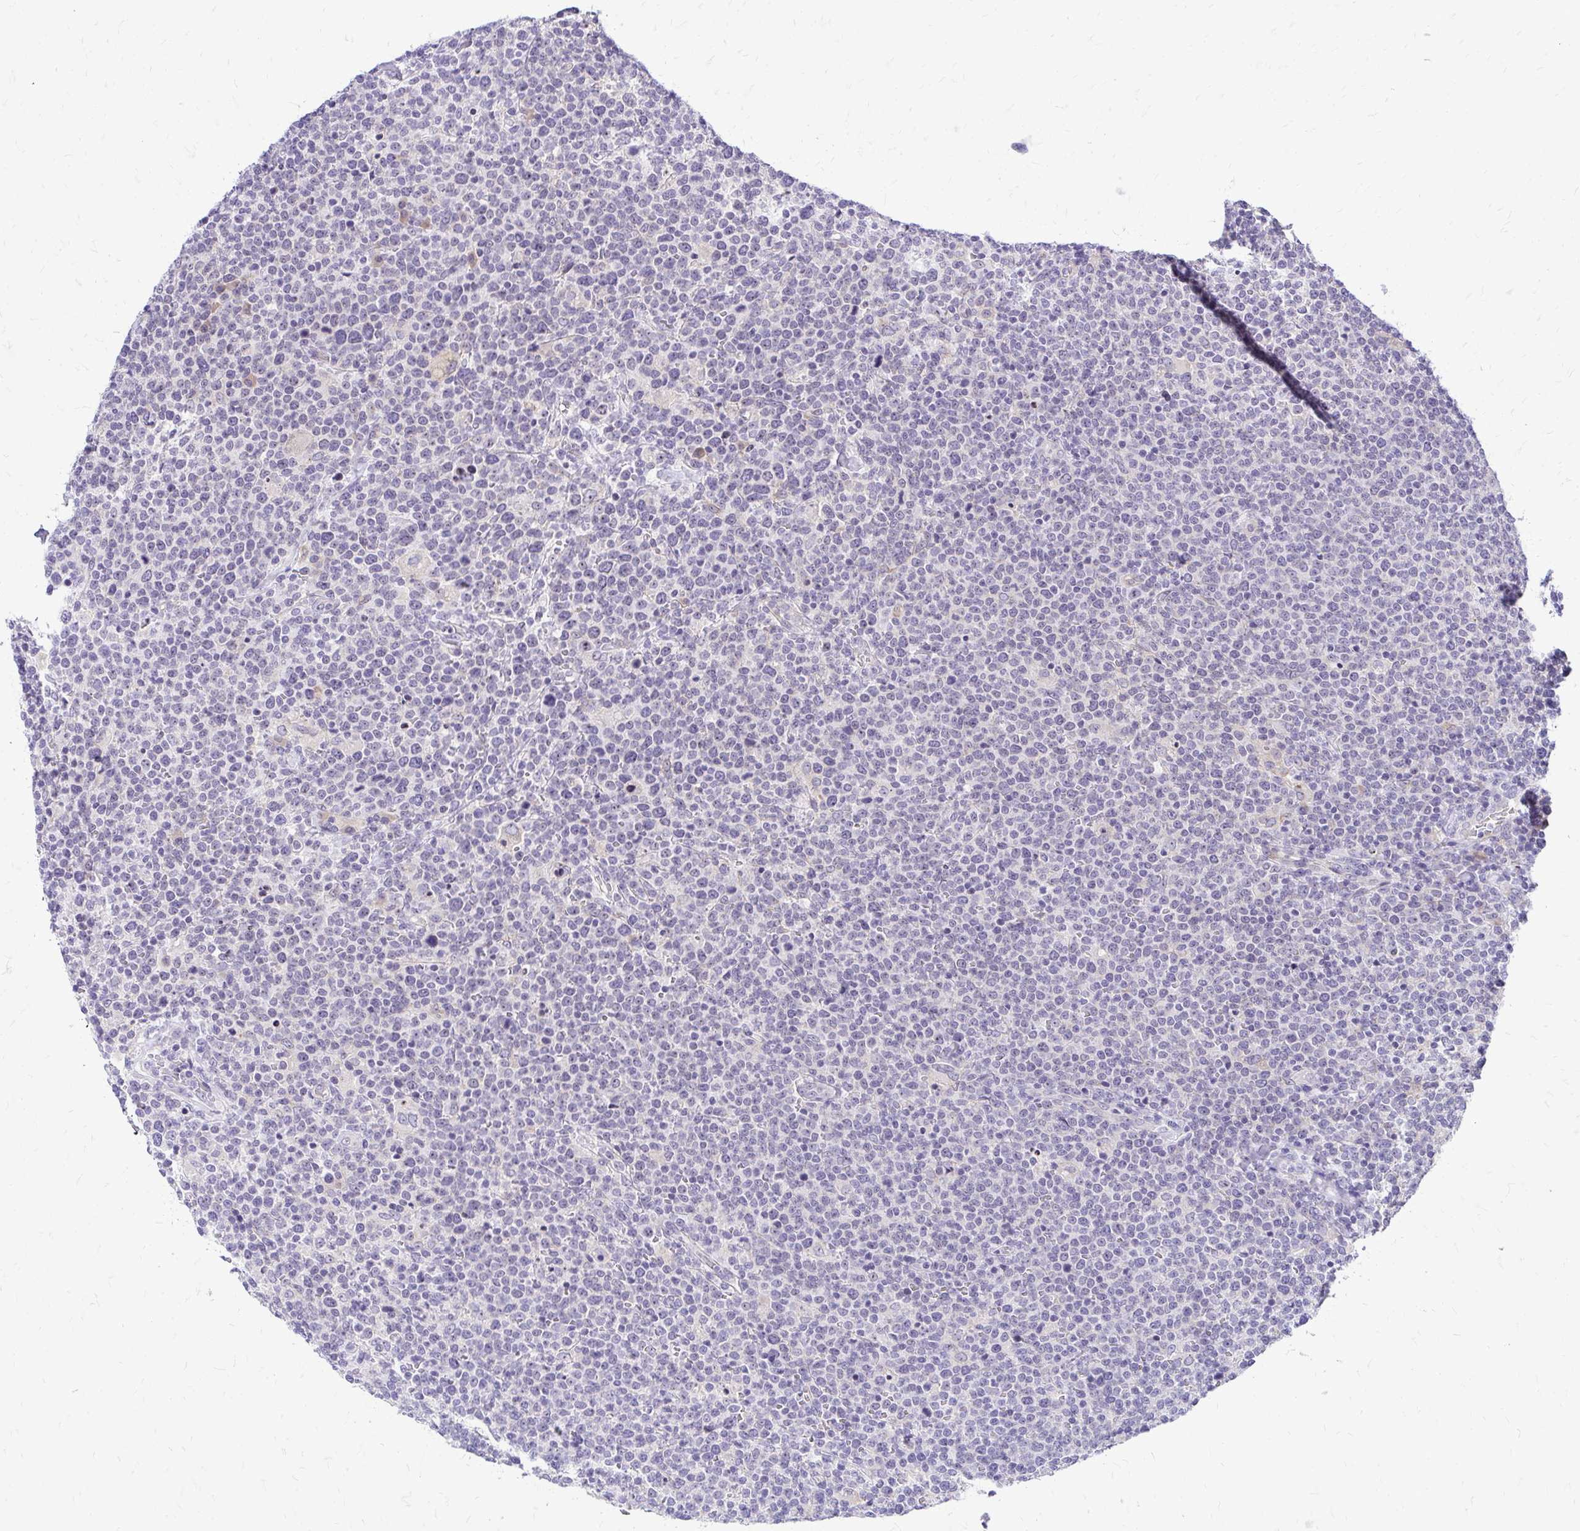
{"staining": {"intensity": "negative", "quantity": "none", "location": "none"}, "tissue": "lymphoma", "cell_type": "Tumor cells", "image_type": "cancer", "snomed": [{"axis": "morphology", "description": "Malignant lymphoma, non-Hodgkin's type, High grade"}, {"axis": "topography", "description": "Lymph node"}], "caption": "Immunohistochemical staining of human malignant lymphoma, non-Hodgkin's type (high-grade) reveals no significant expression in tumor cells. Nuclei are stained in blue.", "gene": "NIFK", "patient": {"sex": "male", "age": 61}}